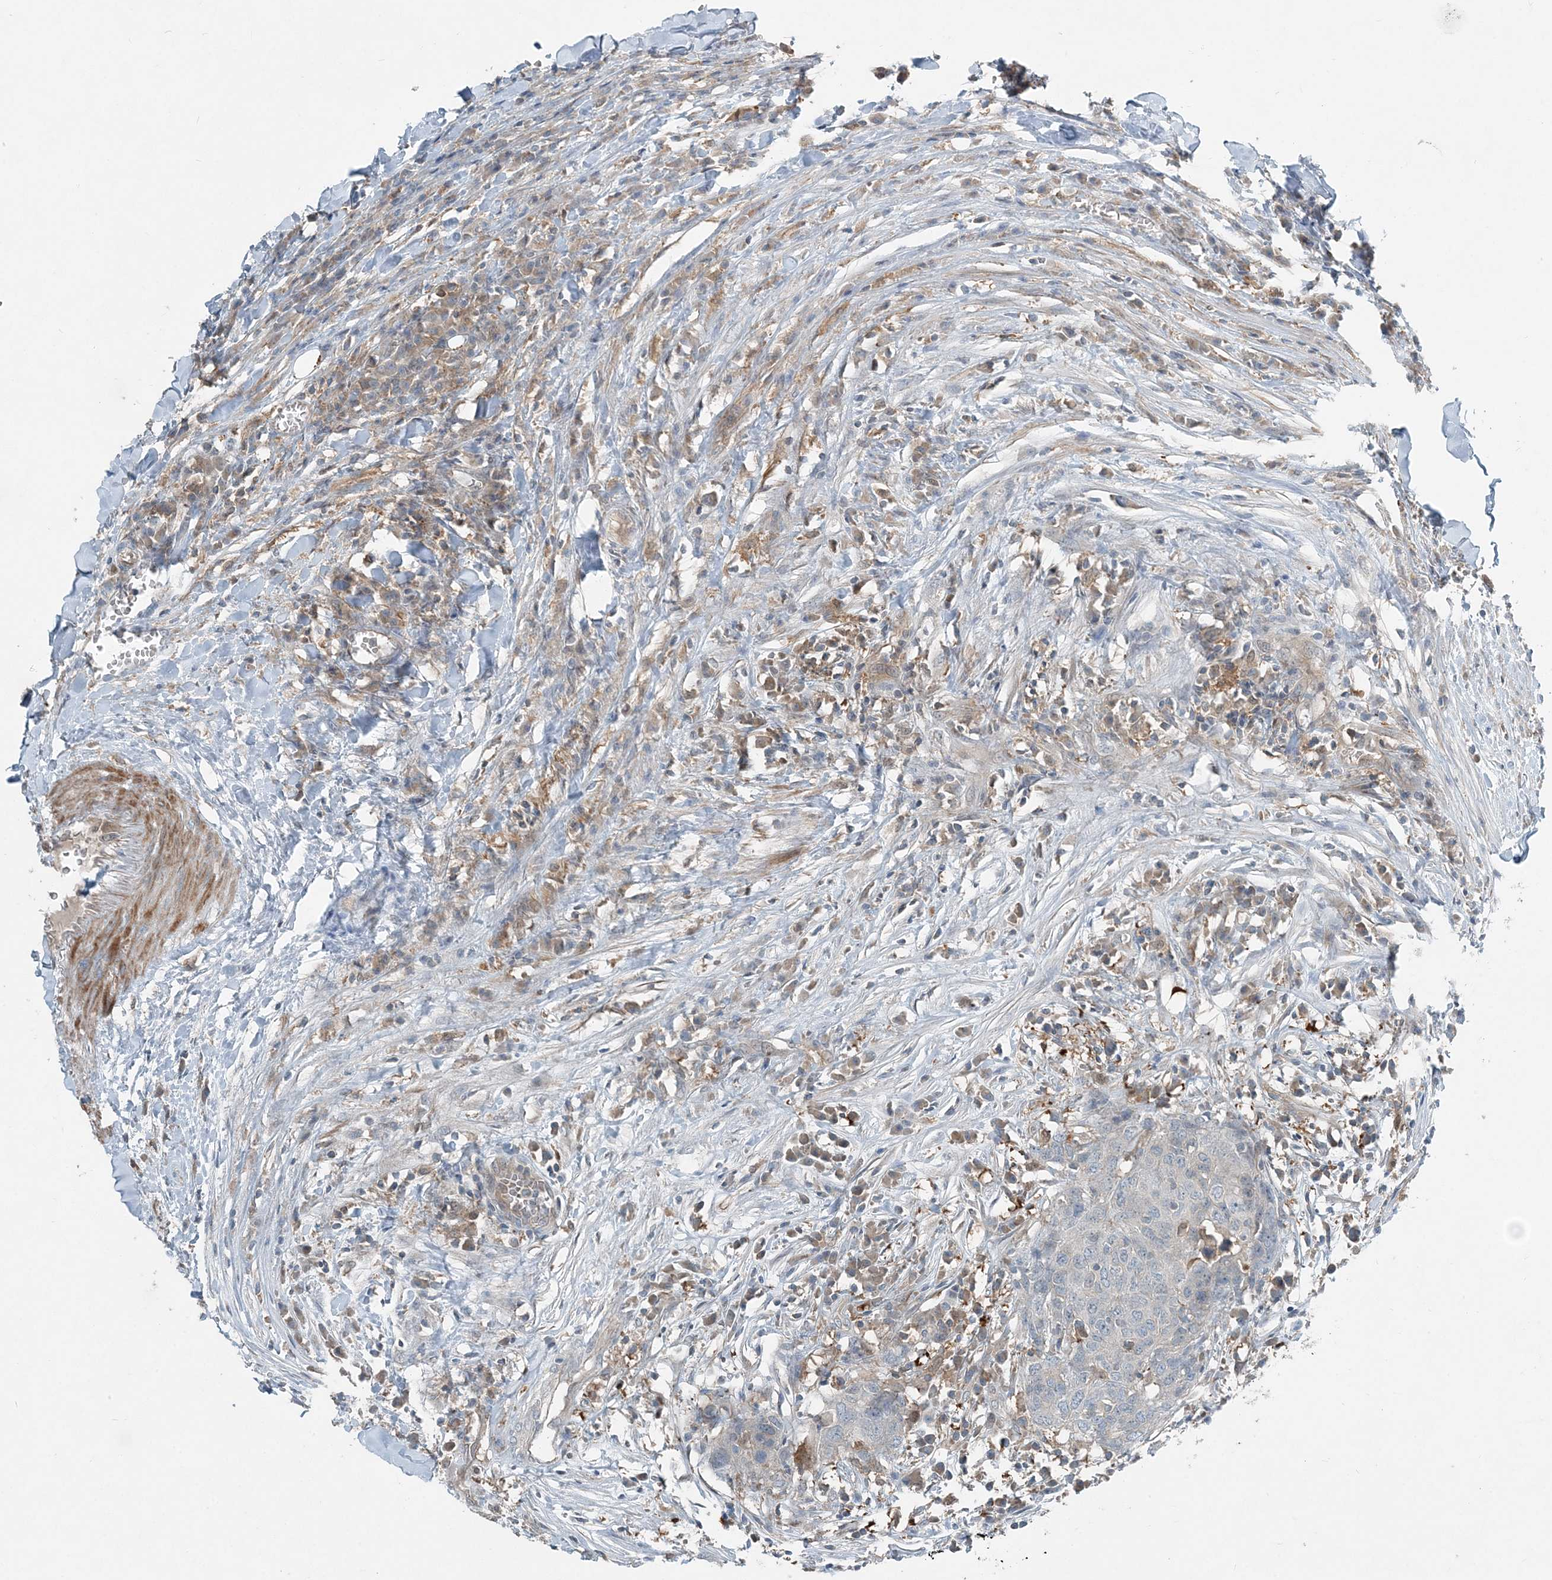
{"staining": {"intensity": "negative", "quantity": "none", "location": "none"}, "tissue": "head and neck cancer", "cell_type": "Tumor cells", "image_type": "cancer", "snomed": [{"axis": "morphology", "description": "Squamous cell carcinoma, NOS"}, {"axis": "topography", "description": "Head-Neck"}], "caption": "DAB immunohistochemical staining of head and neck cancer (squamous cell carcinoma) reveals no significant expression in tumor cells. Brightfield microscopy of immunohistochemistry (IHC) stained with DAB (3,3'-diaminobenzidine) (brown) and hematoxylin (blue), captured at high magnification.", "gene": "ARMH1", "patient": {"sex": "male", "age": 66}}